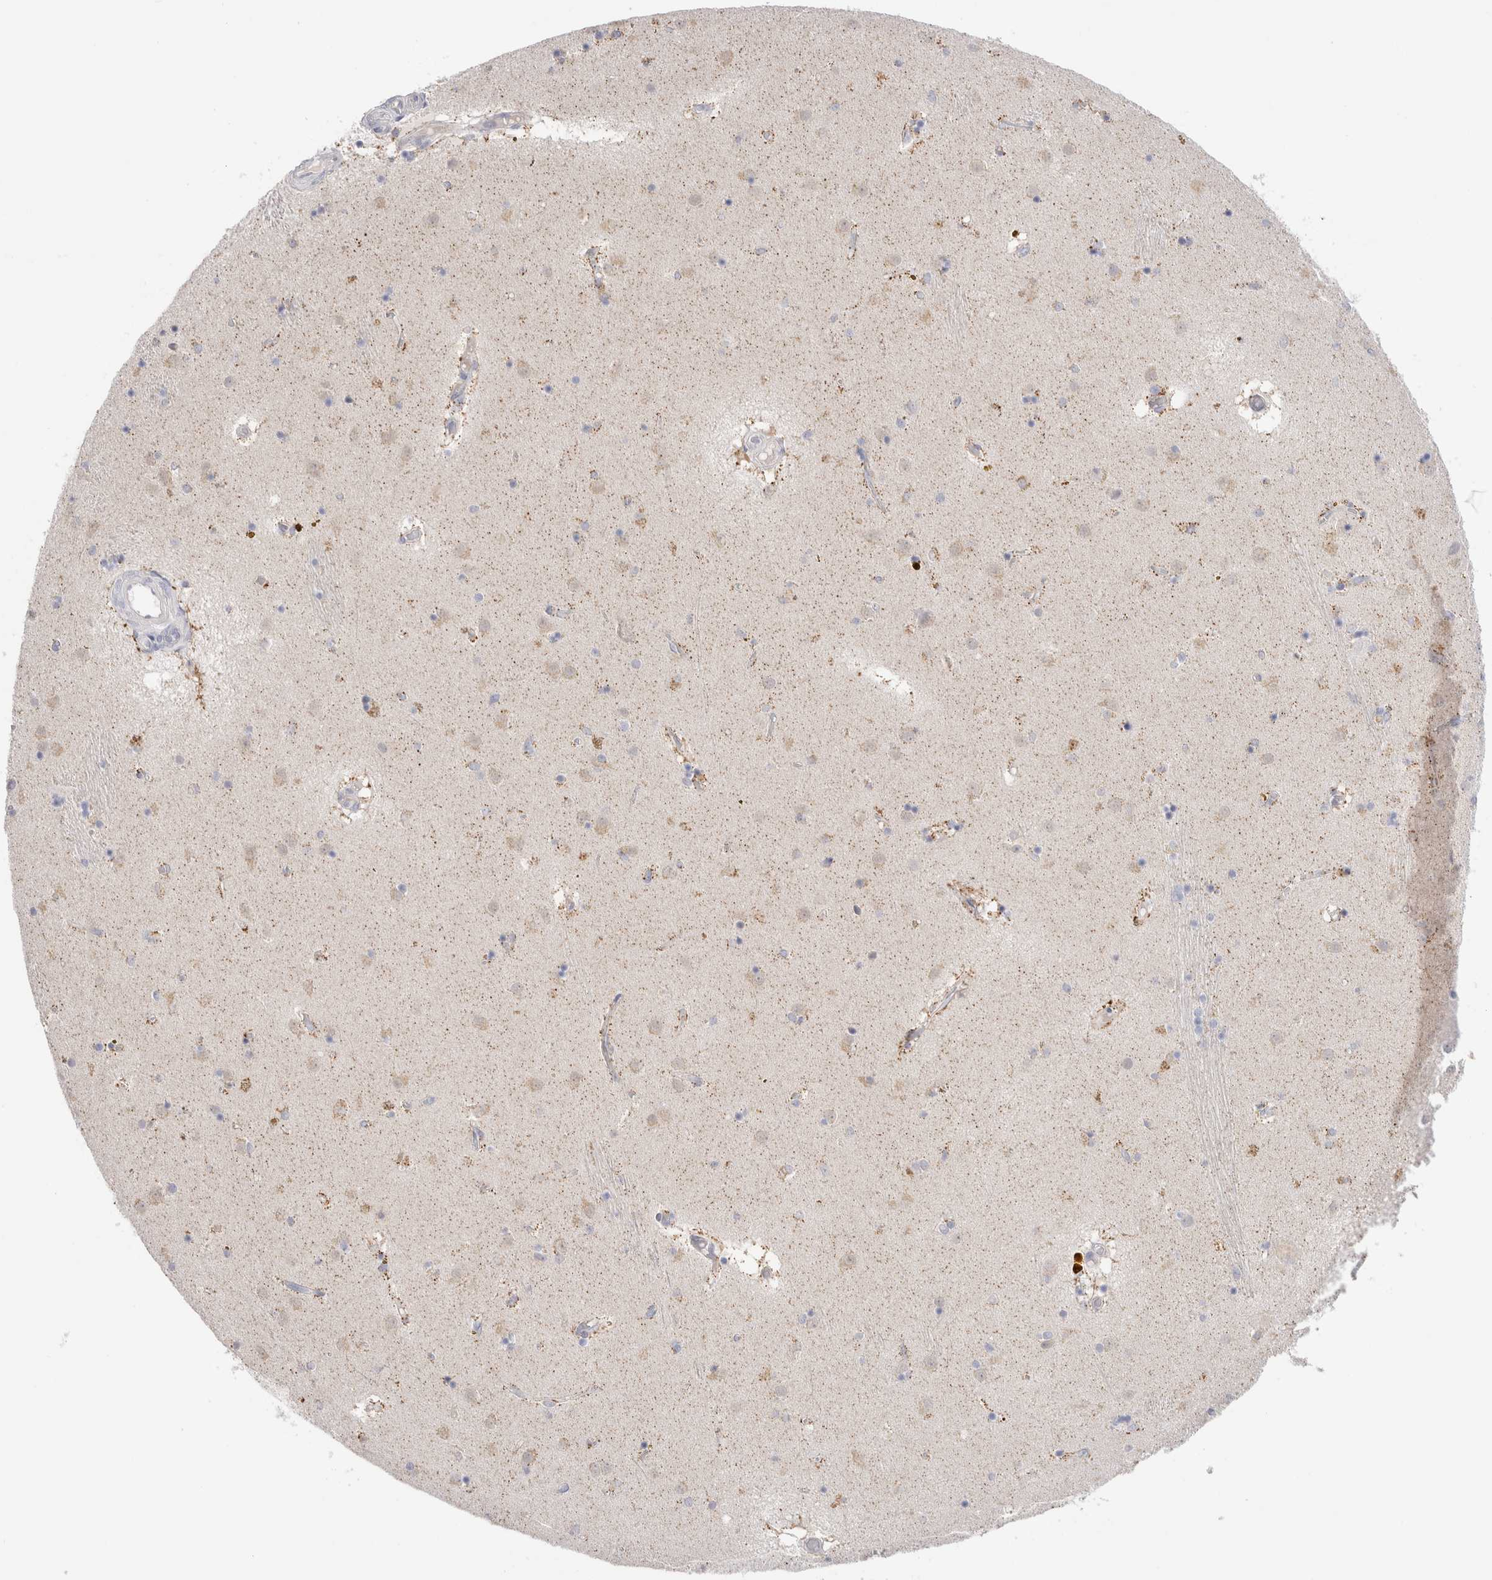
{"staining": {"intensity": "negative", "quantity": "none", "location": "none"}, "tissue": "caudate", "cell_type": "Glial cells", "image_type": "normal", "snomed": [{"axis": "morphology", "description": "Normal tissue, NOS"}, {"axis": "topography", "description": "Lateral ventricle wall"}], "caption": "This photomicrograph is of benign caudate stained with IHC to label a protein in brown with the nuclei are counter-stained blue. There is no expression in glial cells.", "gene": "SPINK2", "patient": {"sex": "male", "age": 70}}